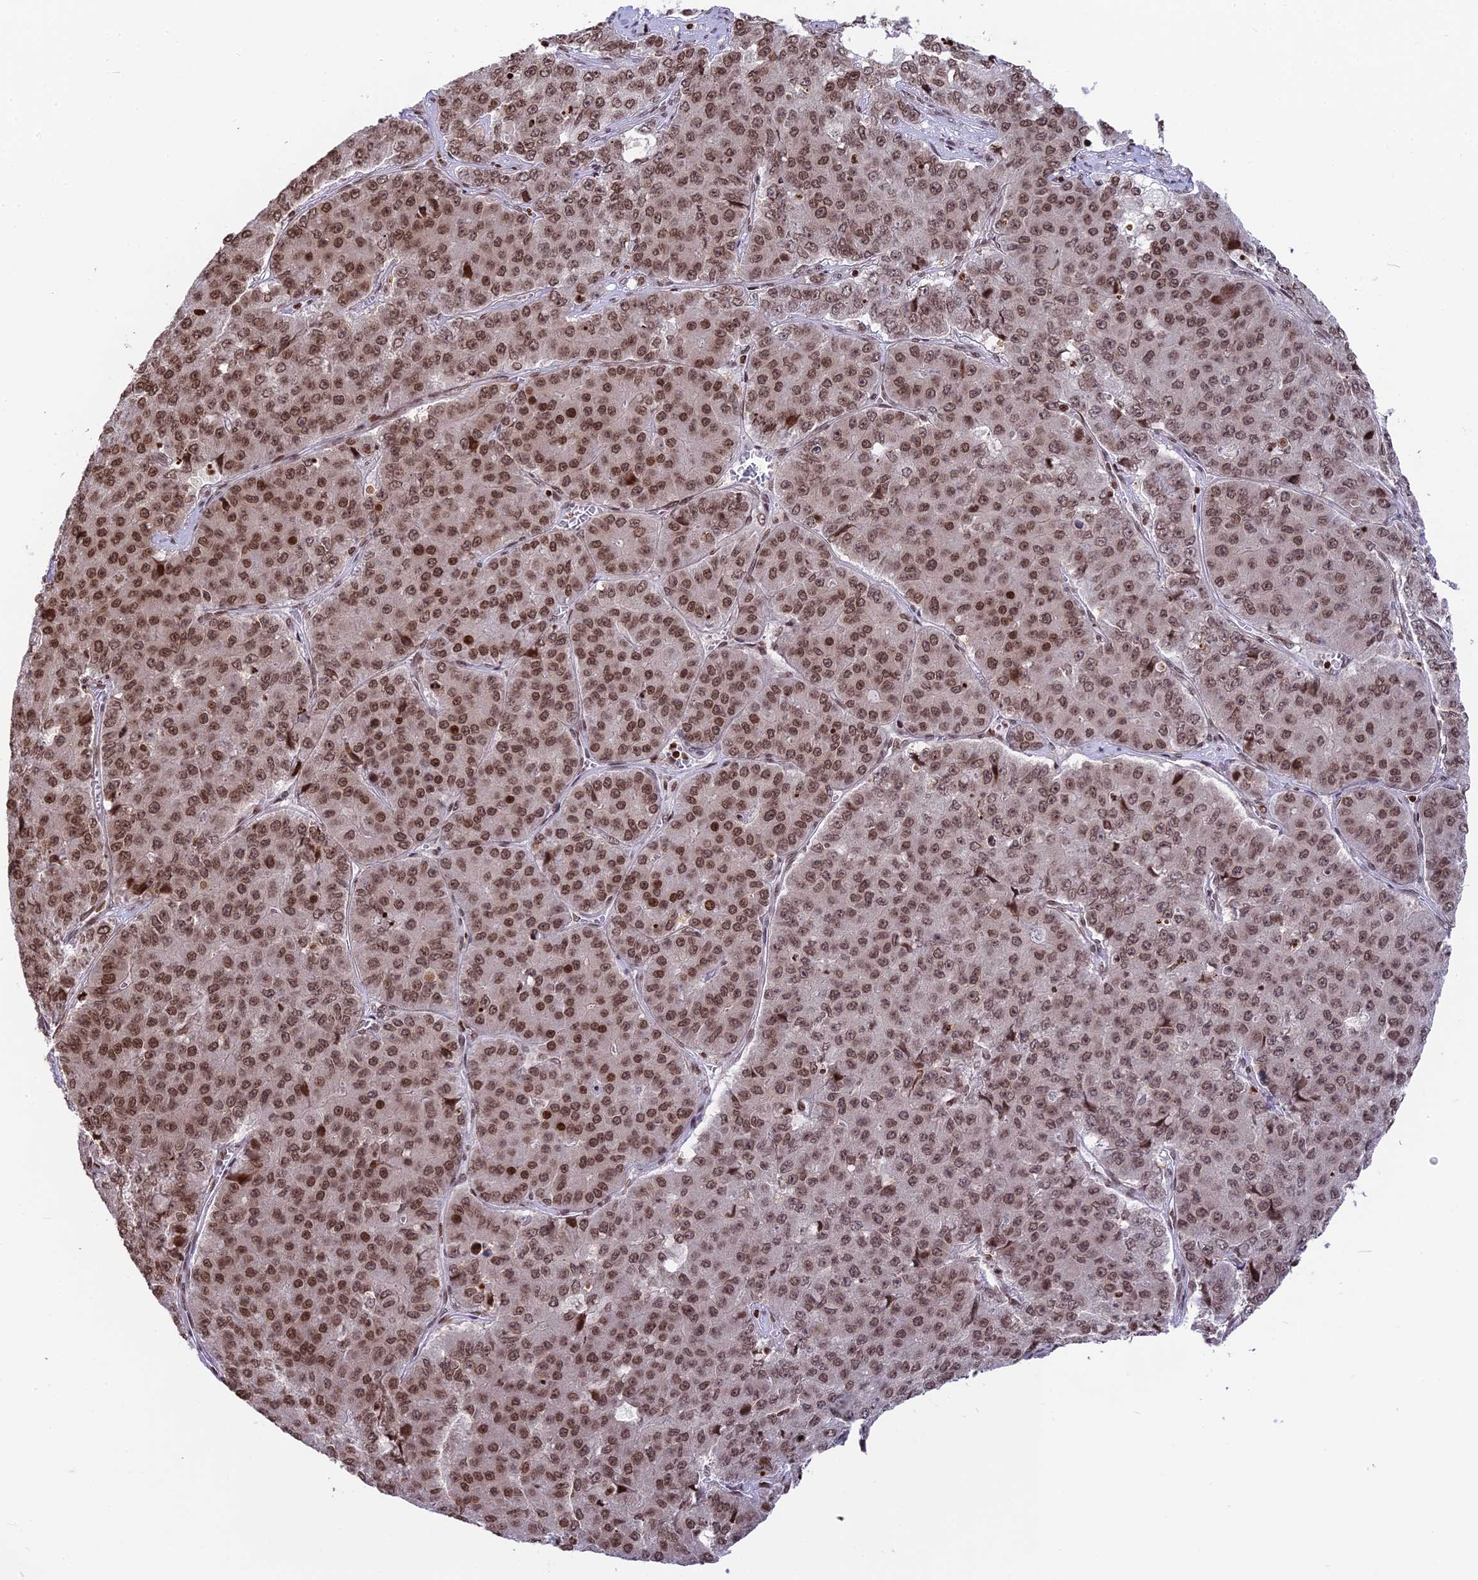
{"staining": {"intensity": "moderate", "quantity": ">75%", "location": "nuclear"}, "tissue": "pancreatic cancer", "cell_type": "Tumor cells", "image_type": "cancer", "snomed": [{"axis": "morphology", "description": "Adenocarcinoma, NOS"}, {"axis": "topography", "description": "Pancreas"}], "caption": "Pancreatic cancer (adenocarcinoma) tissue exhibits moderate nuclear positivity in about >75% of tumor cells, visualized by immunohistochemistry.", "gene": "TET2", "patient": {"sex": "male", "age": 50}}